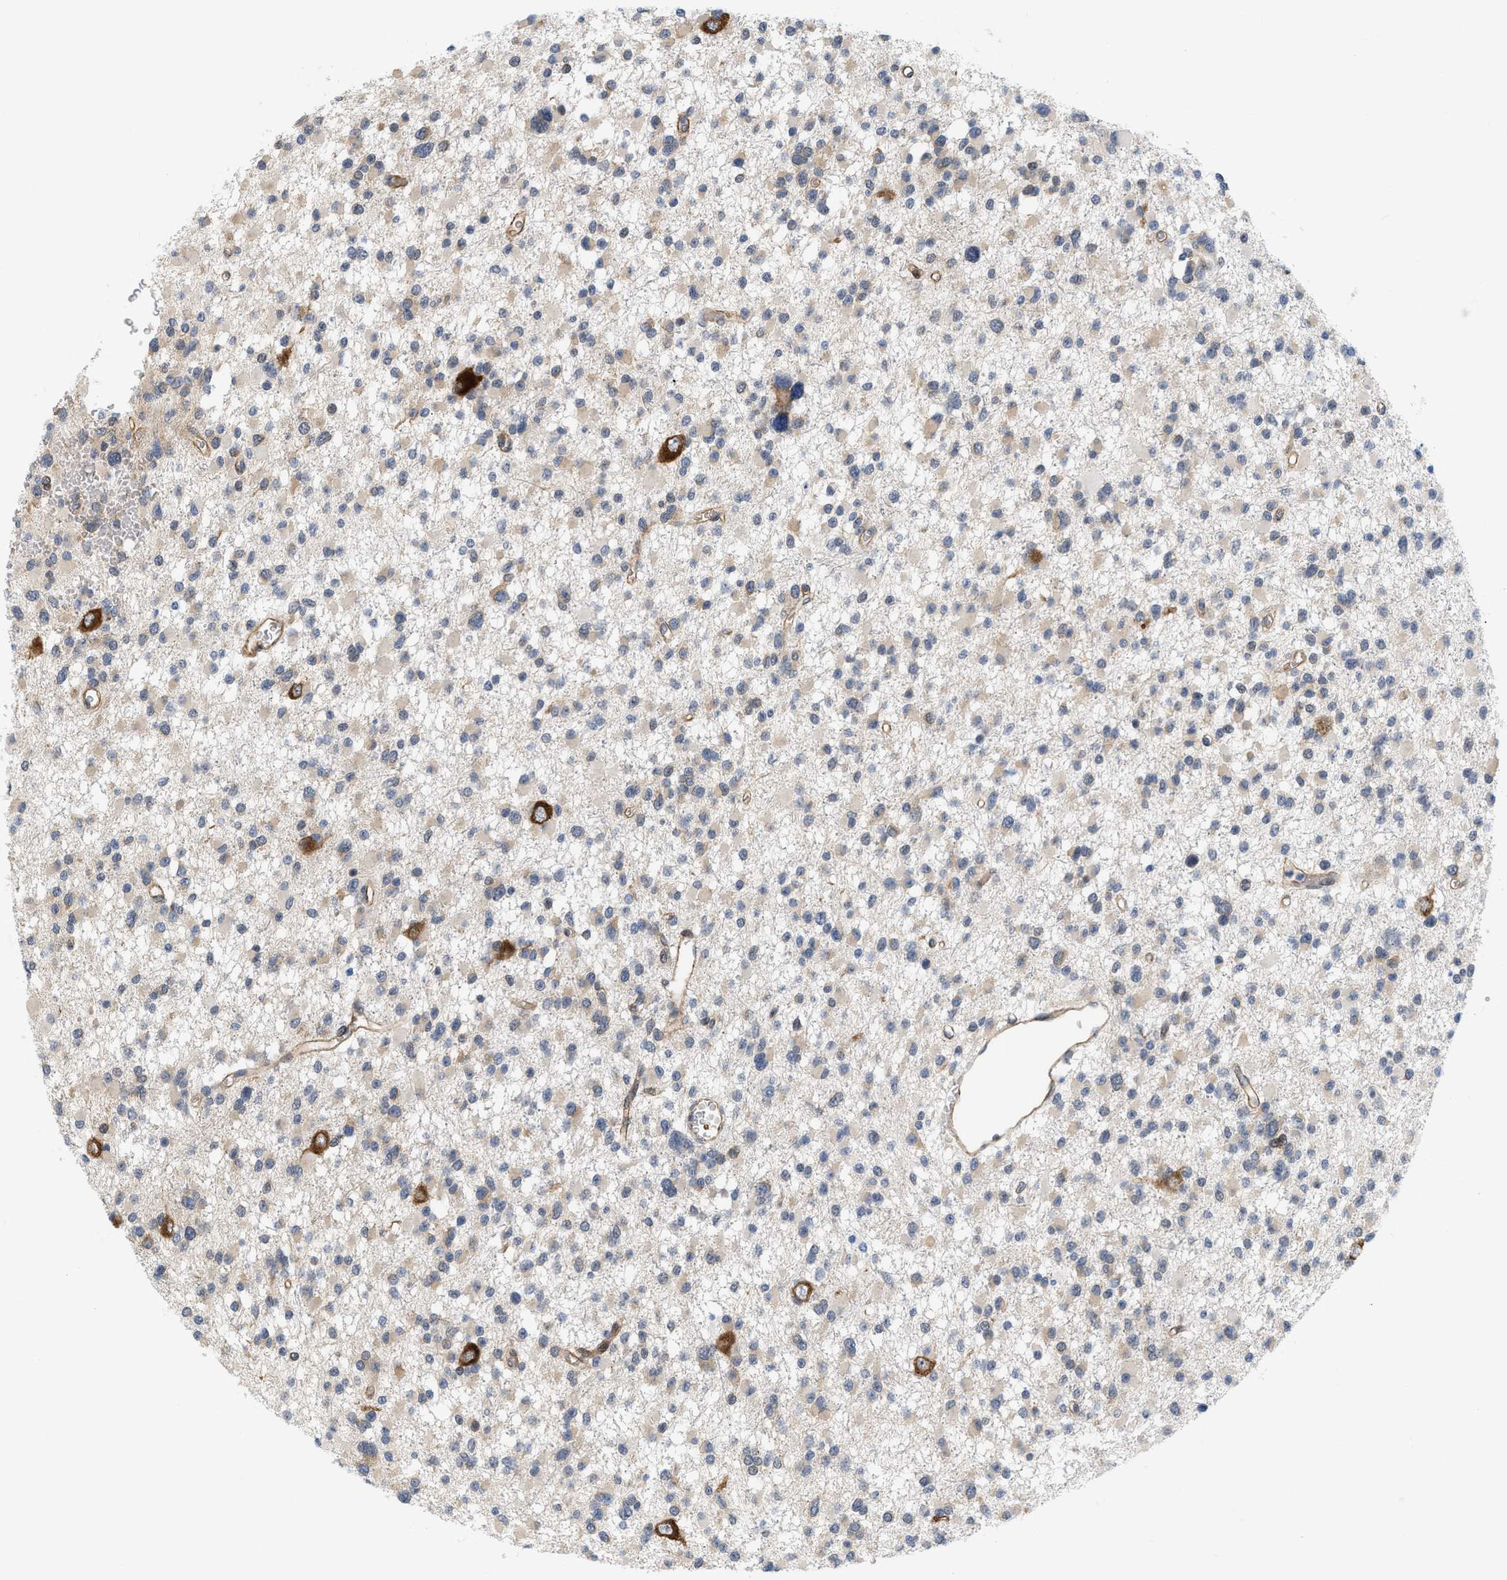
{"staining": {"intensity": "weak", "quantity": "25%-75%", "location": "cytoplasmic/membranous"}, "tissue": "glioma", "cell_type": "Tumor cells", "image_type": "cancer", "snomed": [{"axis": "morphology", "description": "Glioma, malignant, Low grade"}, {"axis": "topography", "description": "Brain"}], "caption": "Immunohistochemical staining of human malignant glioma (low-grade) reveals low levels of weak cytoplasmic/membranous staining in about 25%-75% of tumor cells.", "gene": "GPRASP2", "patient": {"sex": "female", "age": 22}}